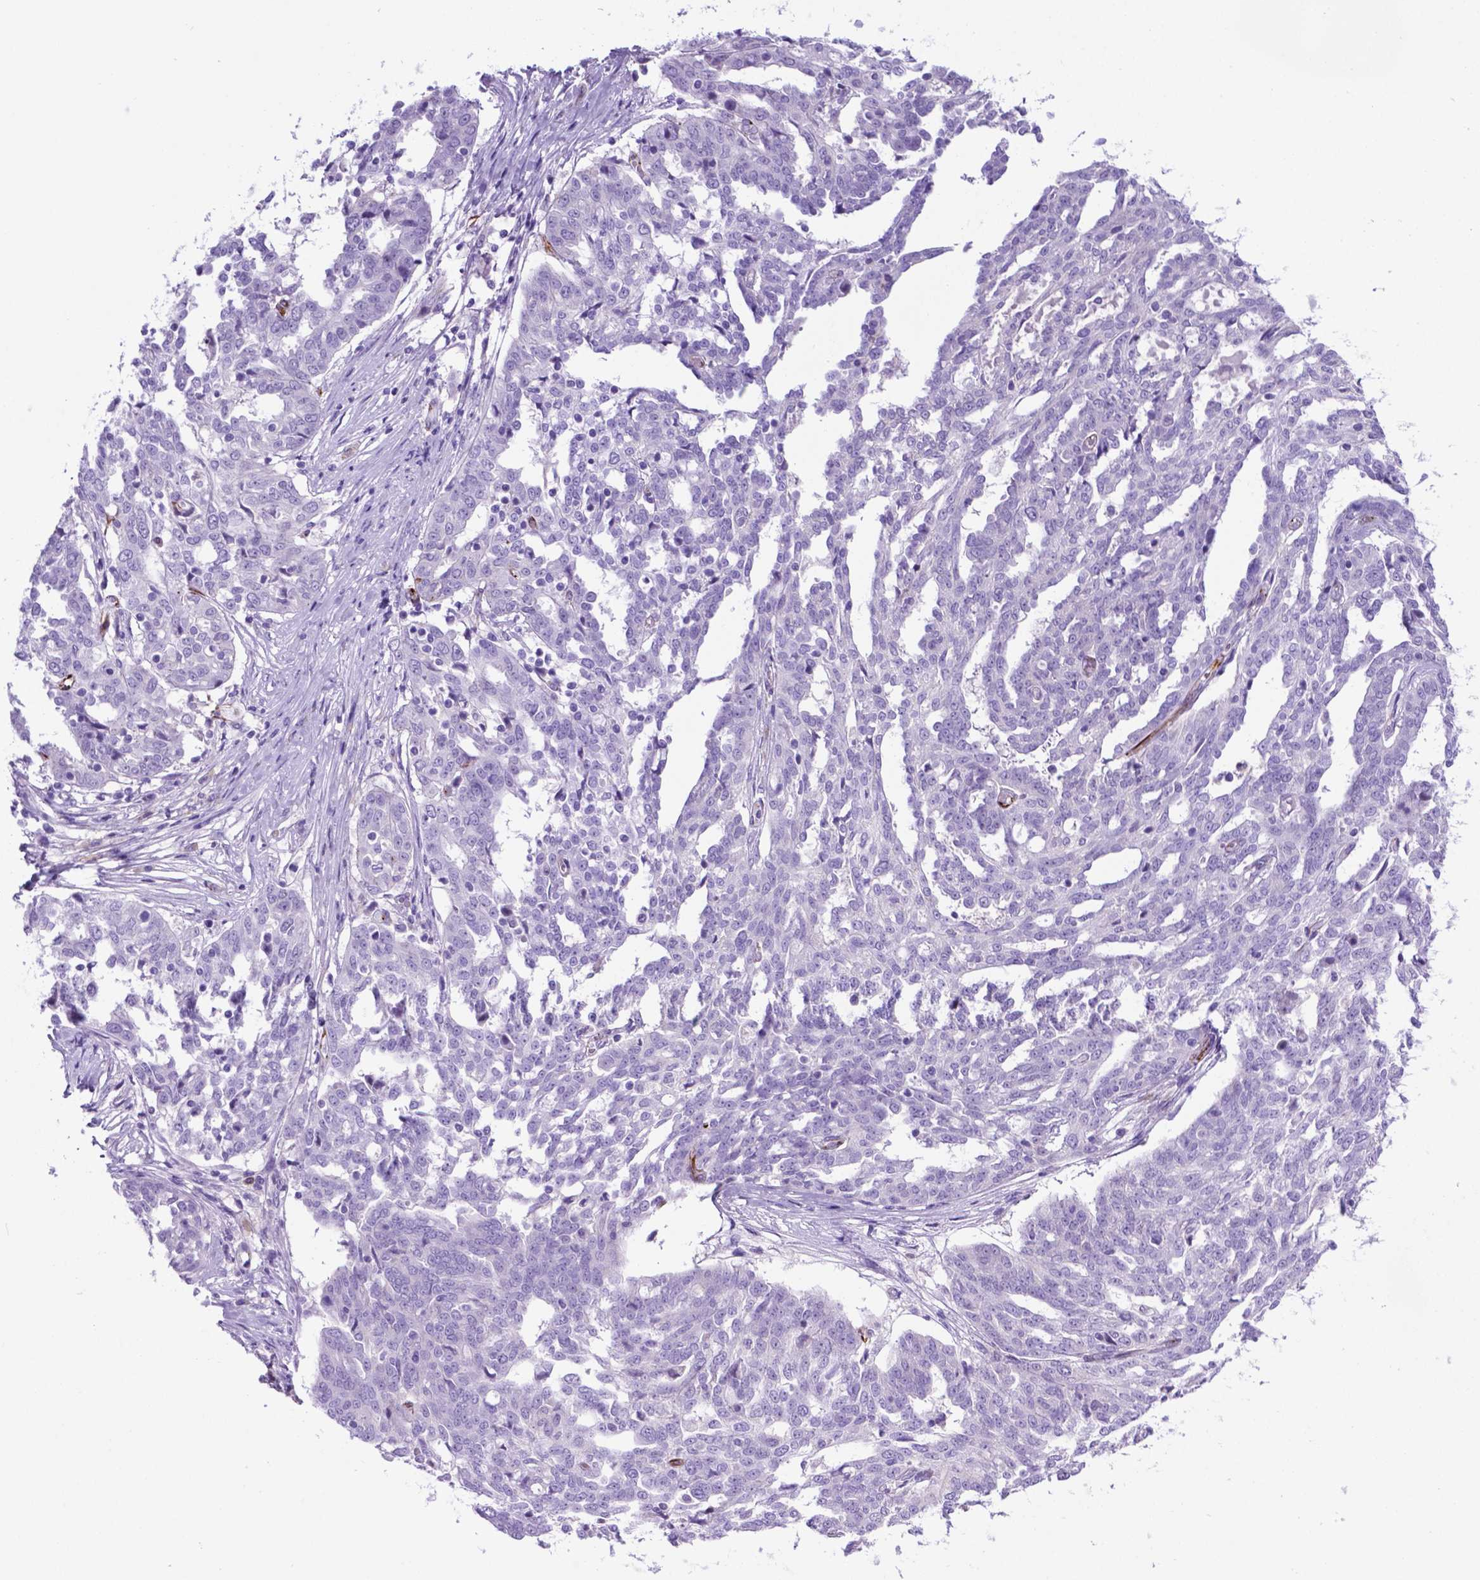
{"staining": {"intensity": "negative", "quantity": "none", "location": "none"}, "tissue": "ovarian cancer", "cell_type": "Tumor cells", "image_type": "cancer", "snomed": [{"axis": "morphology", "description": "Cystadenocarcinoma, serous, NOS"}, {"axis": "topography", "description": "Ovary"}], "caption": "This is a micrograph of IHC staining of serous cystadenocarcinoma (ovarian), which shows no staining in tumor cells. The staining was performed using DAB to visualize the protein expression in brown, while the nuclei were stained in blue with hematoxylin (Magnification: 20x).", "gene": "LZTR1", "patient": {"sex": "female", "age": 67}}